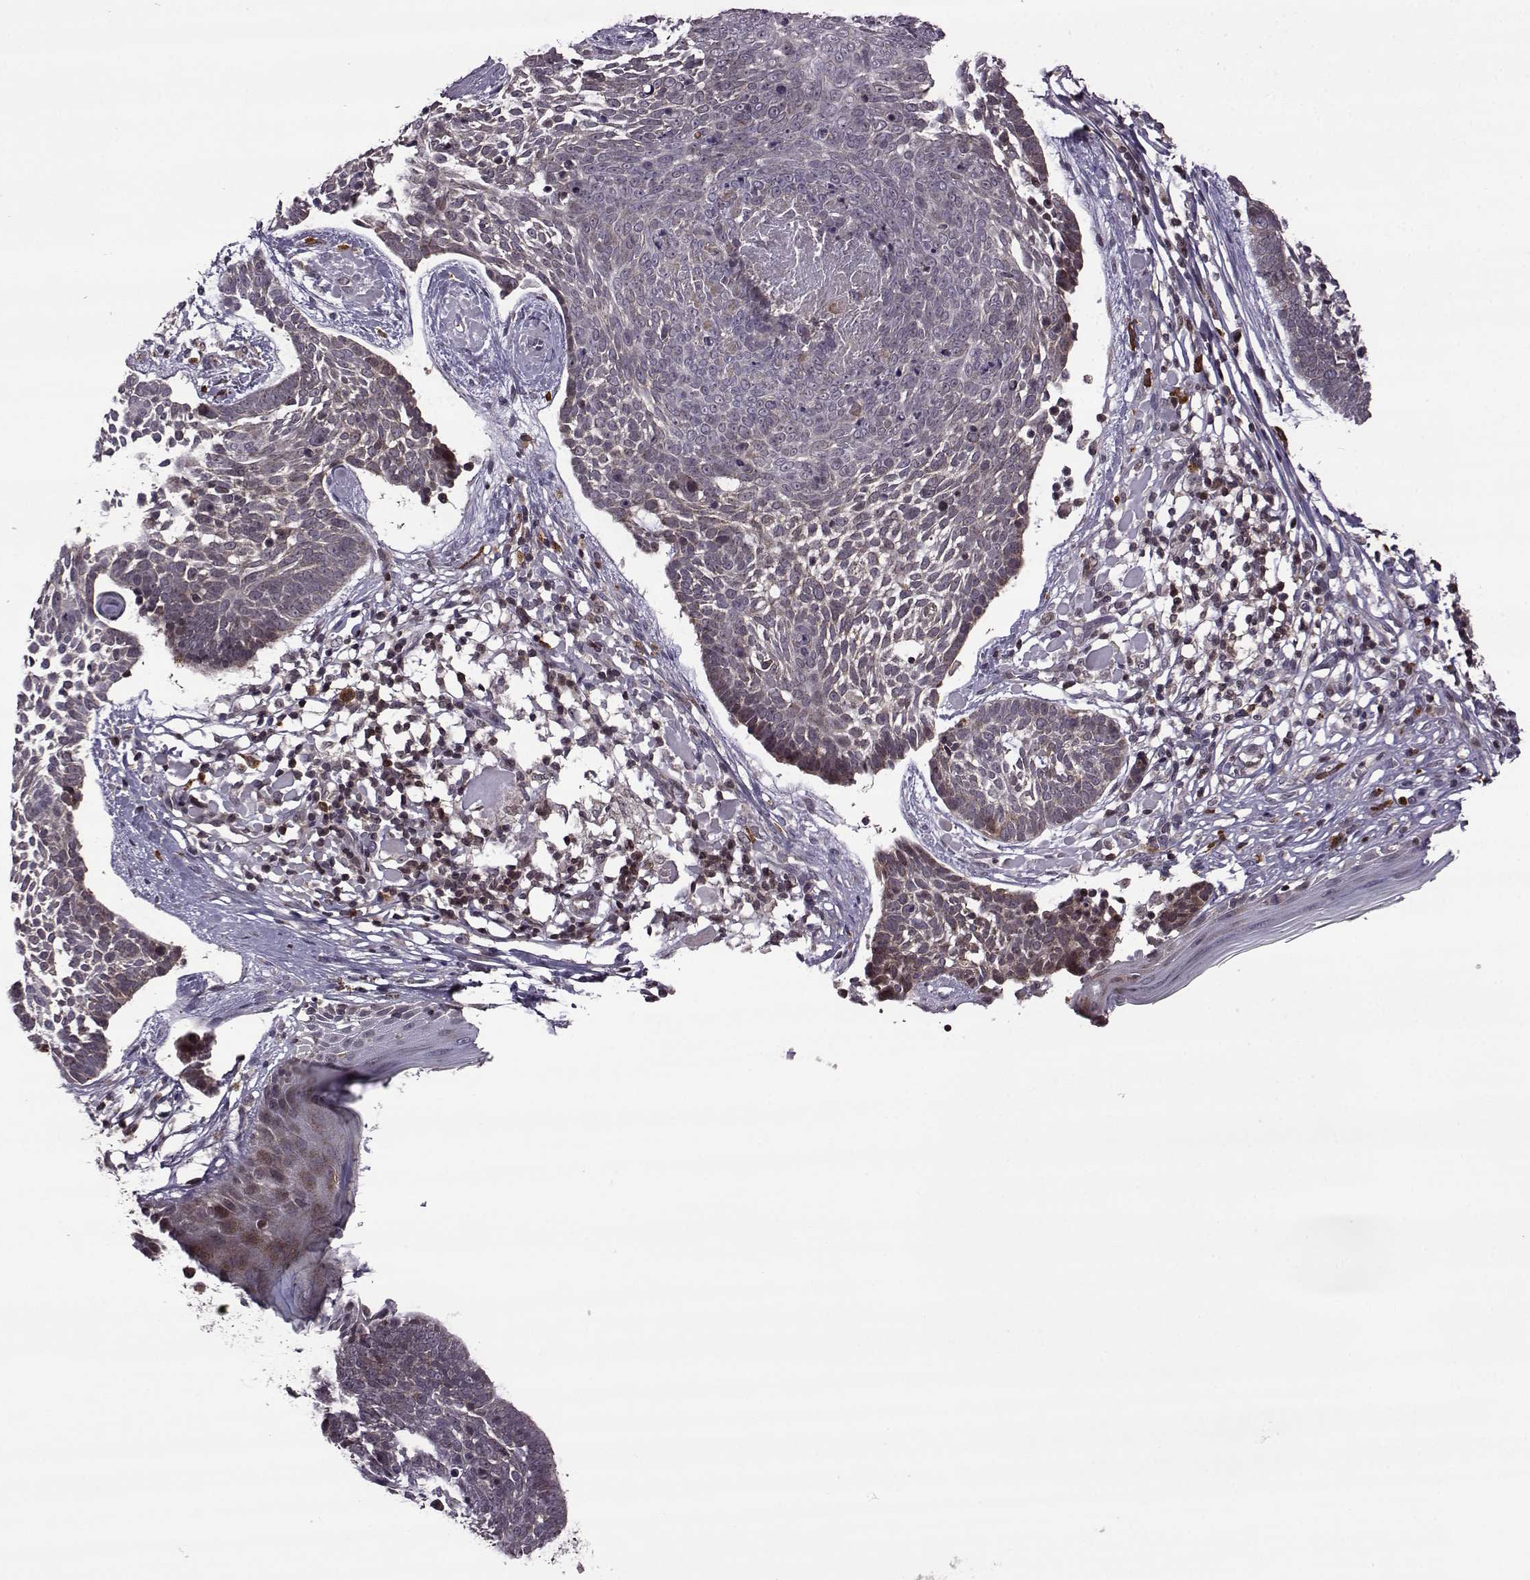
{"staining": {"intensity": "negative", "quantity": "none", "location": "none"}, "tissue": "skin cancer", "cell_type": "Tumor cells", "image_type": "cancer", "snomed": [{"axis": "morphology", "description": "Basal cell carcinoma"}, {"axis": "topography", "description": "Skin"}], "caption": "High magnification brightfield microscopy of basal cell carcinoma (skin) stained with DAB (3,3'-diaminobenzidine) (brown) and counterstained with hematoxylin (blue): tumor cells show no significant staining.", "gene": "TRMU", "patient": {"sex": "male", "age": 85}}